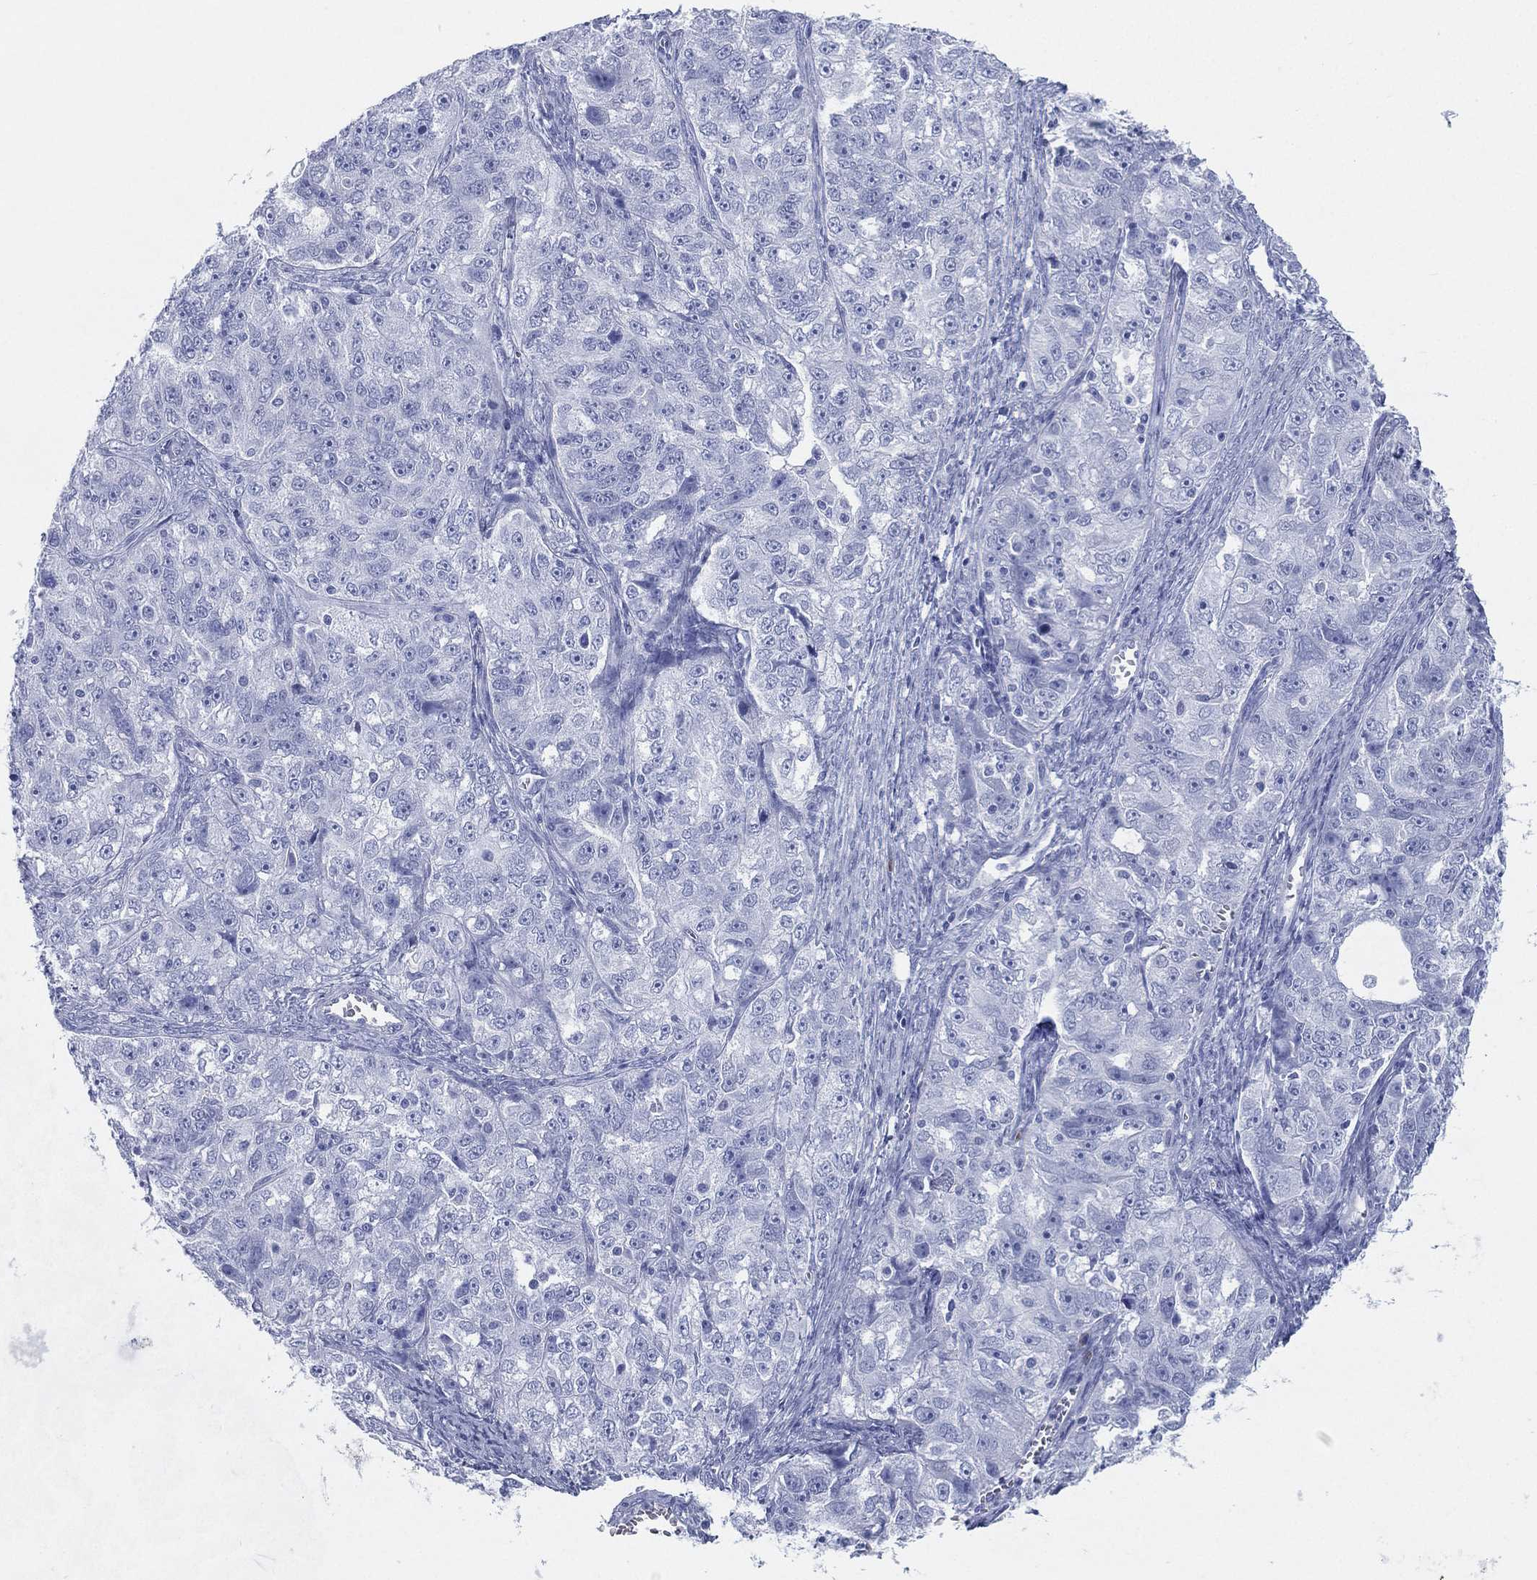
{"staining": {"intensity": "negative", "quantity": "none", "location": "none"}, "tissue": "ovarian cancer", "cell_type": "Tumor cells", "image_type": "cancer", "snomed": [{"axis": "morphology", "description": "Cystadenocarcinoma, serous, NOS"}, {"axis": "topography", "description": "Ovary"}], "caption": "Serous cystadenocarcinoma (ovarian) stained for a protein using immunohistochemistry reveals no positivity tumor cells.", "gene": "CD79A", "patient": {"sex": "female", "age": 51}}